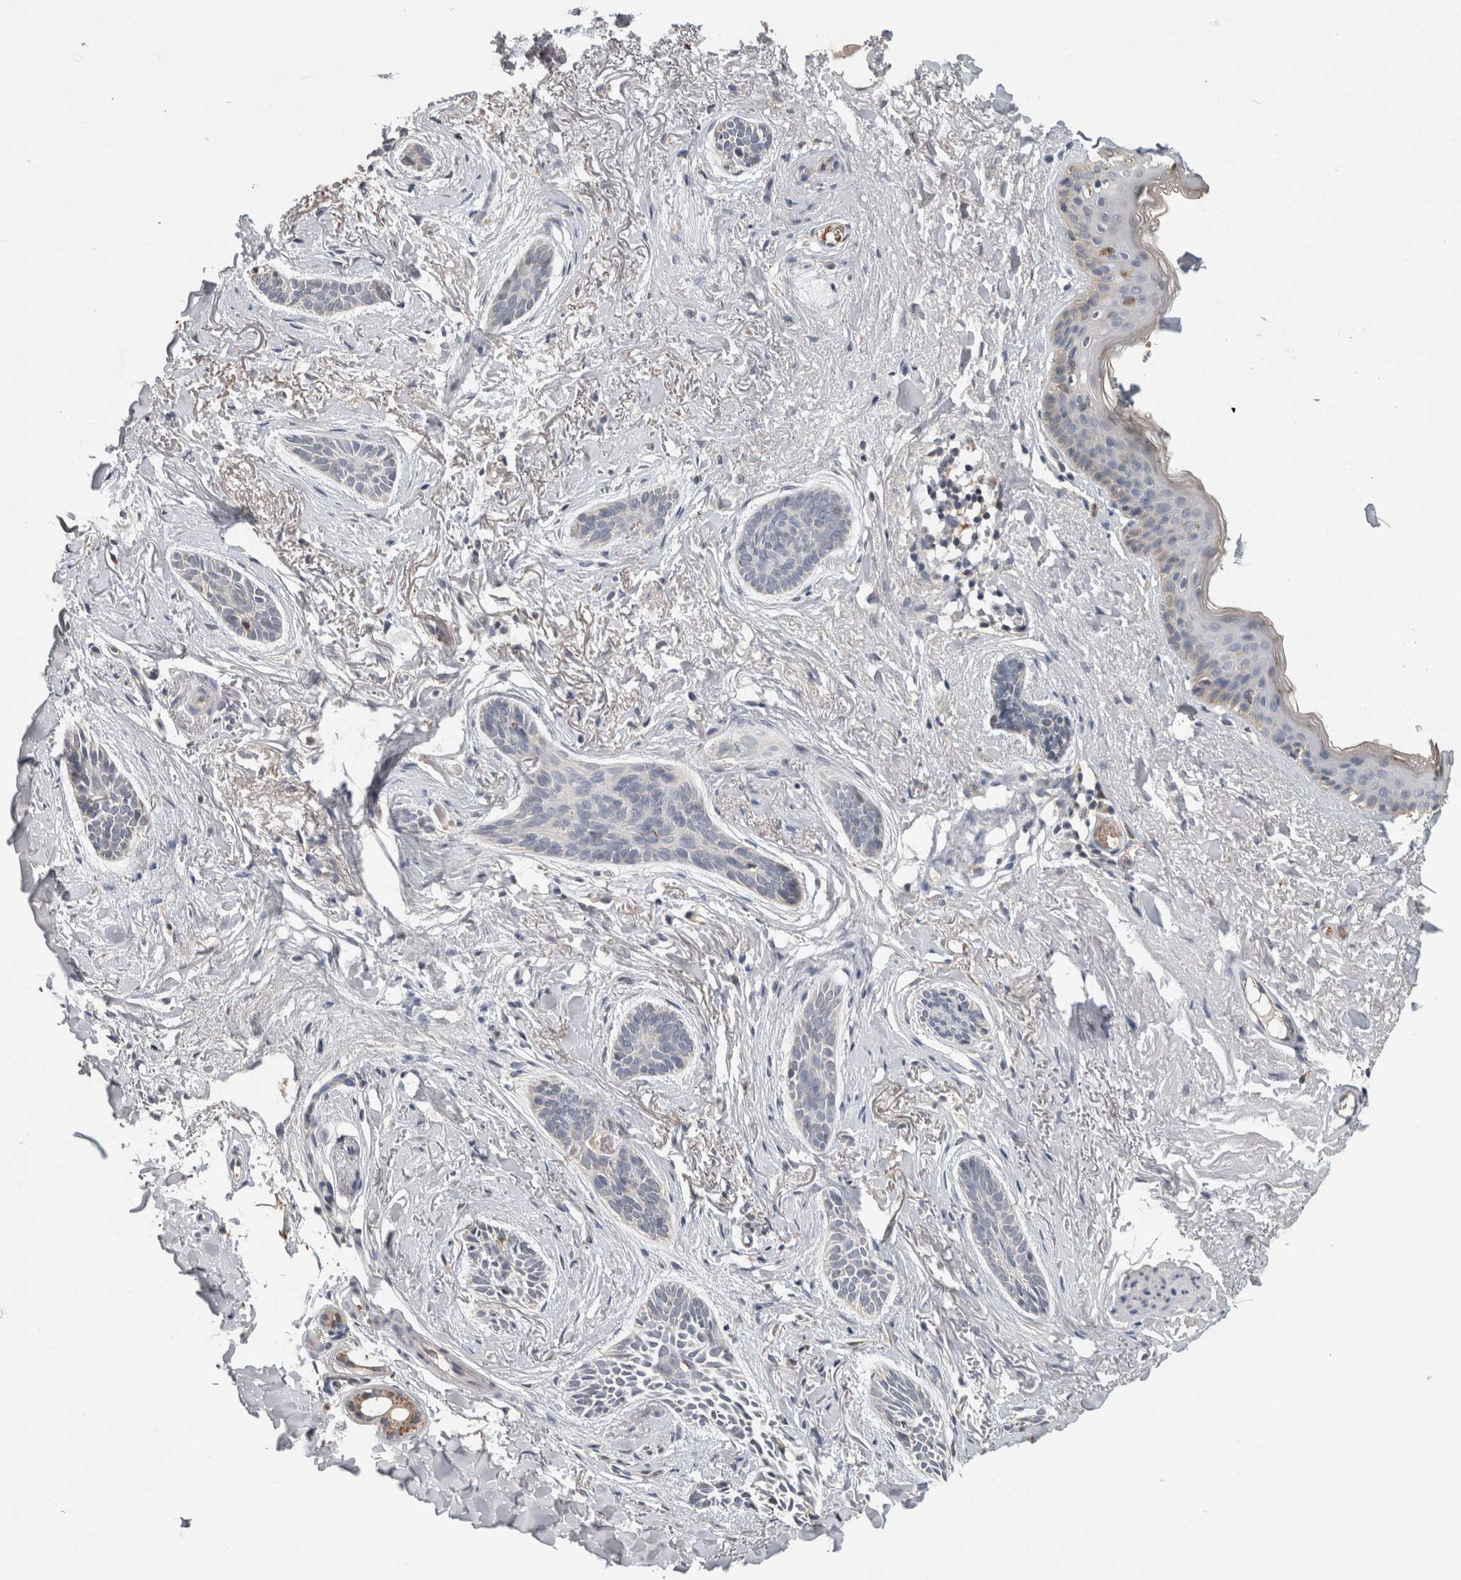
{"staining": {"intensity": "negative", "quantity": "none", "location": "none"}, "tissue": "skin cancer", "cell_type": "Tumor cells", "image_type": "cancer", "snomed": [{"axis": "morphology", "description": "Basal cell carcinoma"}, {"axis": "topography", "description": "Skin"}], "caption": "Immunohistochemical staining of skin cancer shows no significant positivity in tumor cells.", "gene": "ADGRL3", "patient": {"sex": "female", "age": 84}}